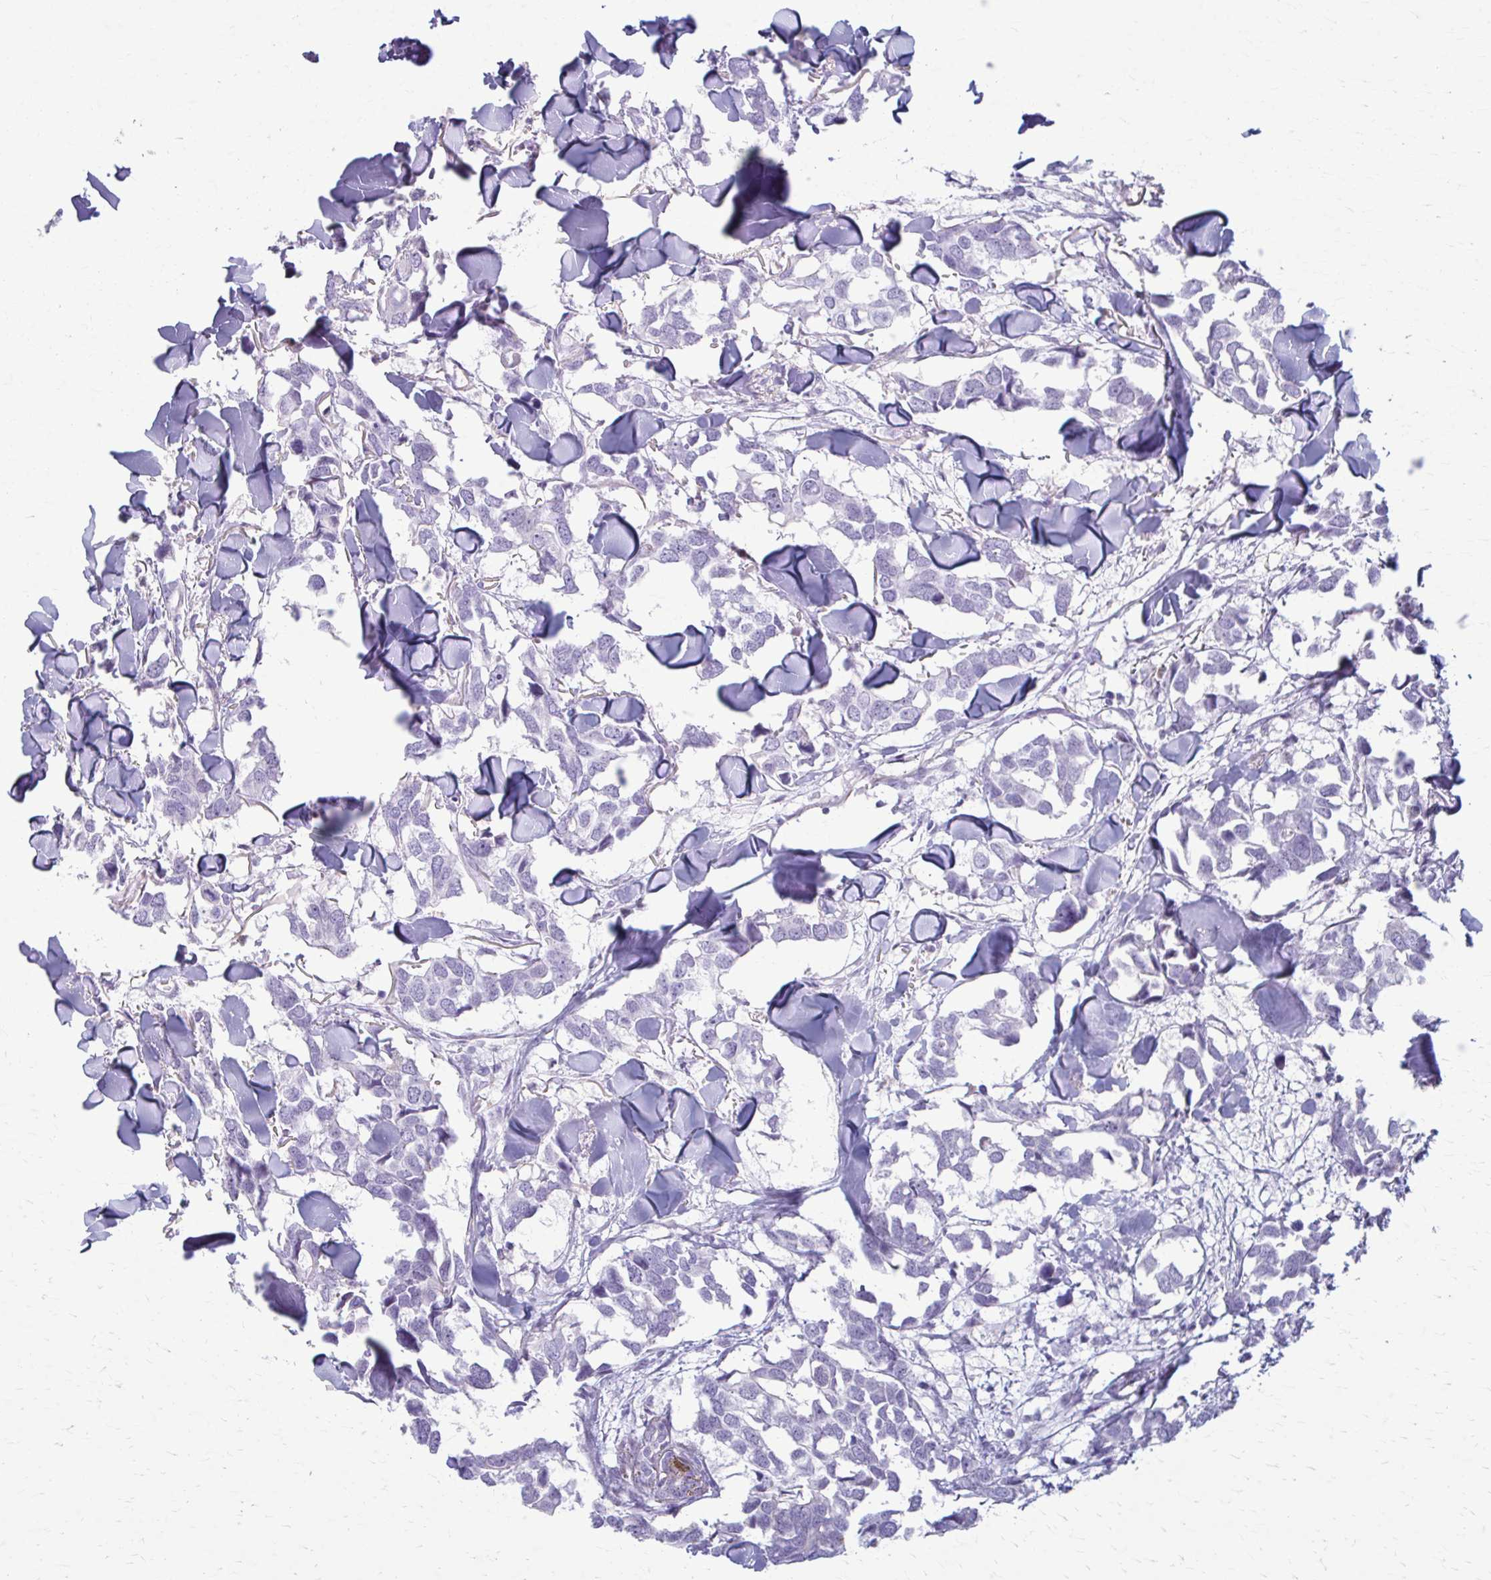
{"staining": {"intensity": "negative", "quantity": "none", "location": "none"}, "tissue": "breast cancer", "cell_type": "Tumor cells", "image_type": "cancer", "snomed": [{"axis": "morphology", "description": "Duct carcinoma"}, {"axis": "topography", "description": "Breast"}], "caption": "High power microscopy photomicrograph of an immunohistochemistry (IHC) image of breast infiltrating ductal carcinoma, revealing no significant positivity in tumor cells.", "gene": "LDLRAP1", "patient": {"sex": "female", "age": 83}}